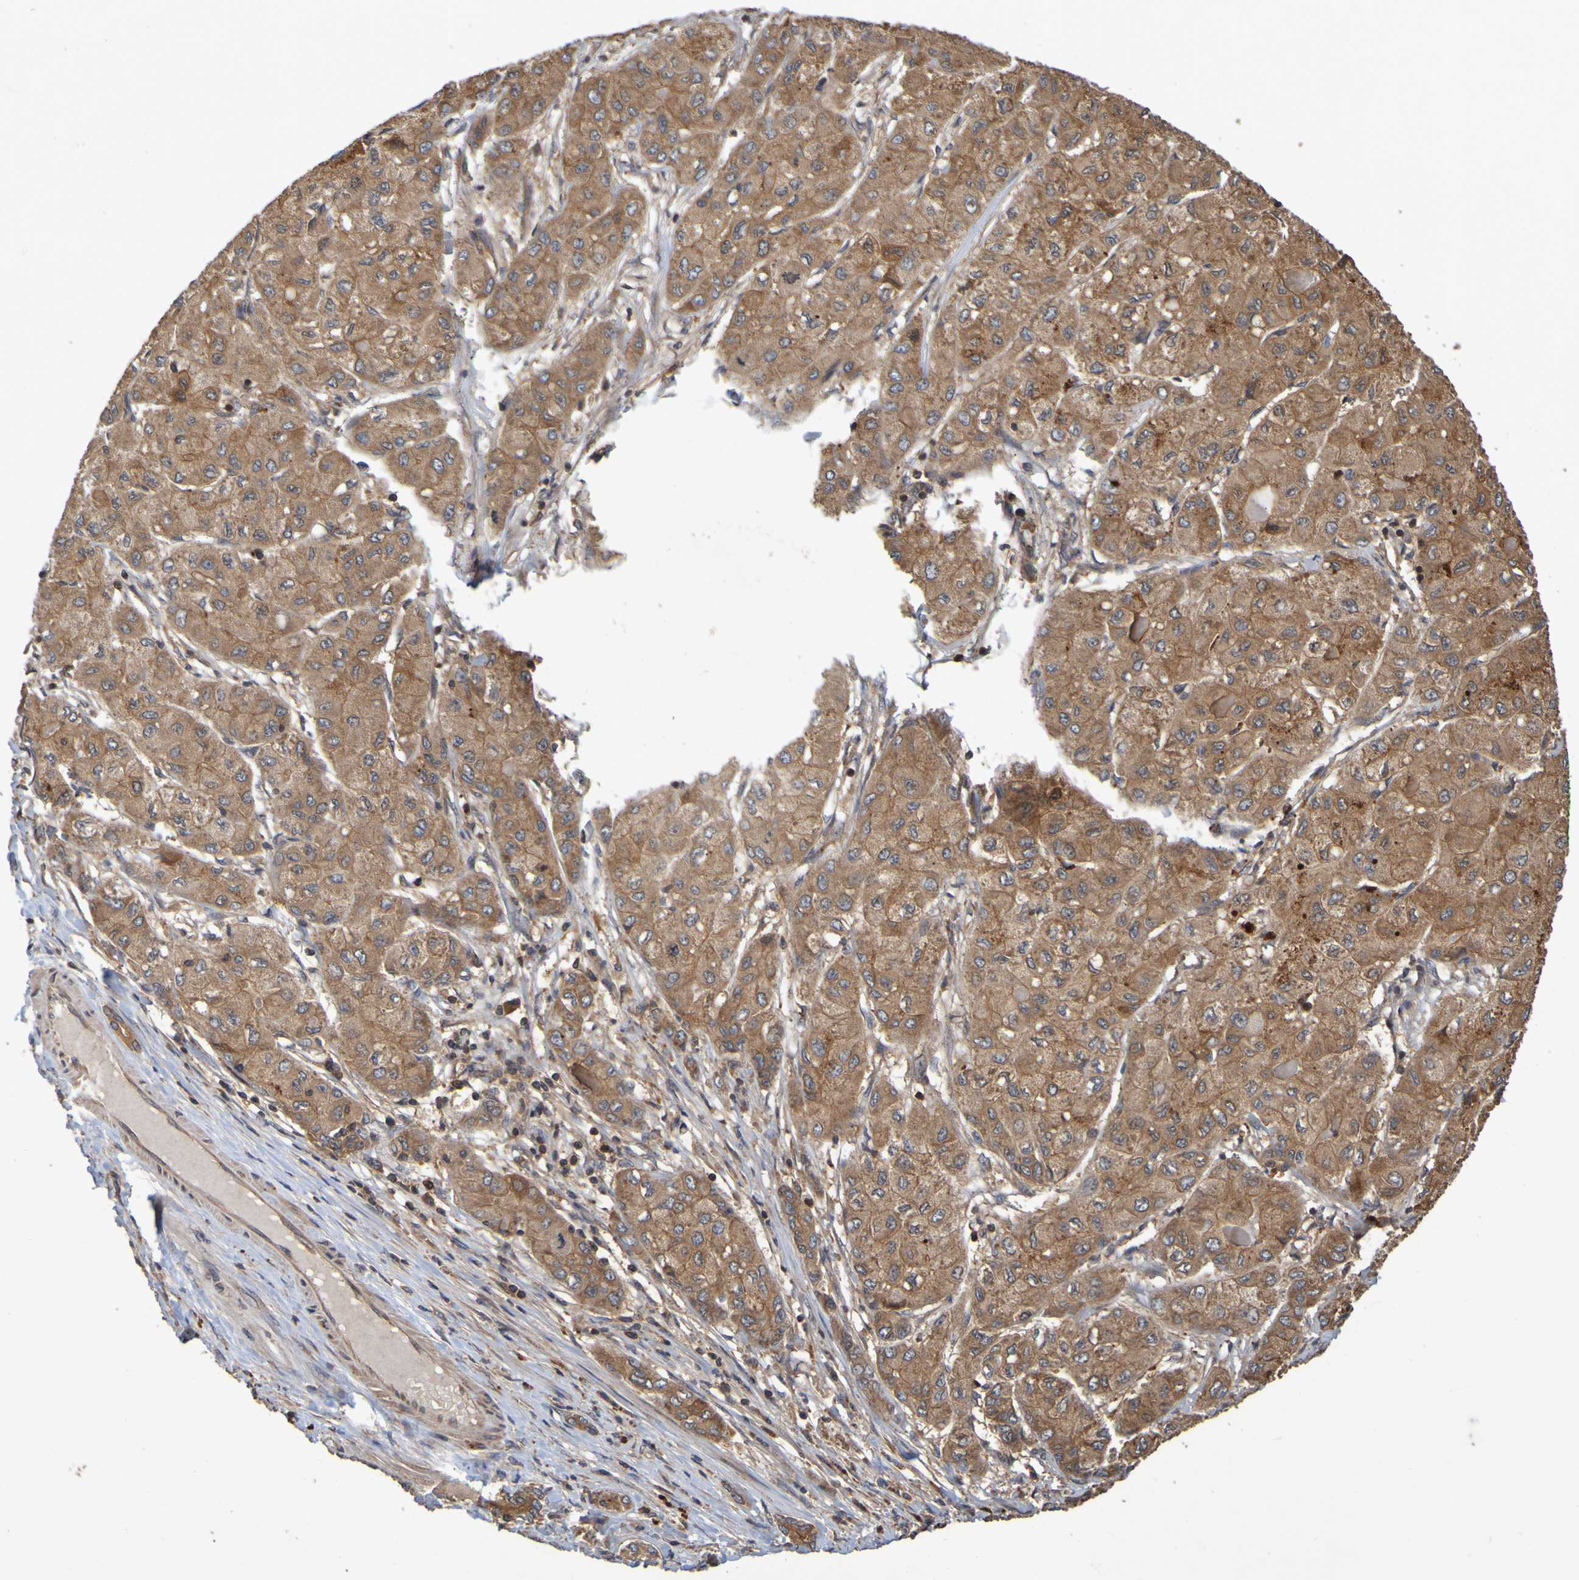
{"staining": {"intensity": "moderate", "quantity": ">75%", "location": "cytoplasmic/membranous"}, "tissue": "liver cancer", "cell_type": "Tumor cells", "image_type": "cancer", "snomed": [{"axis": "morphology", "description": "Carcinoma, Hepatocellular, NOS"}, {"axis": "topography", "description": "Liver"}], "caption": "Liver cancer stained with a protein marker displays moderate staining in tumor cells.", "gene": "OCRL", "patient": {"sex": "male", "age": 80}}